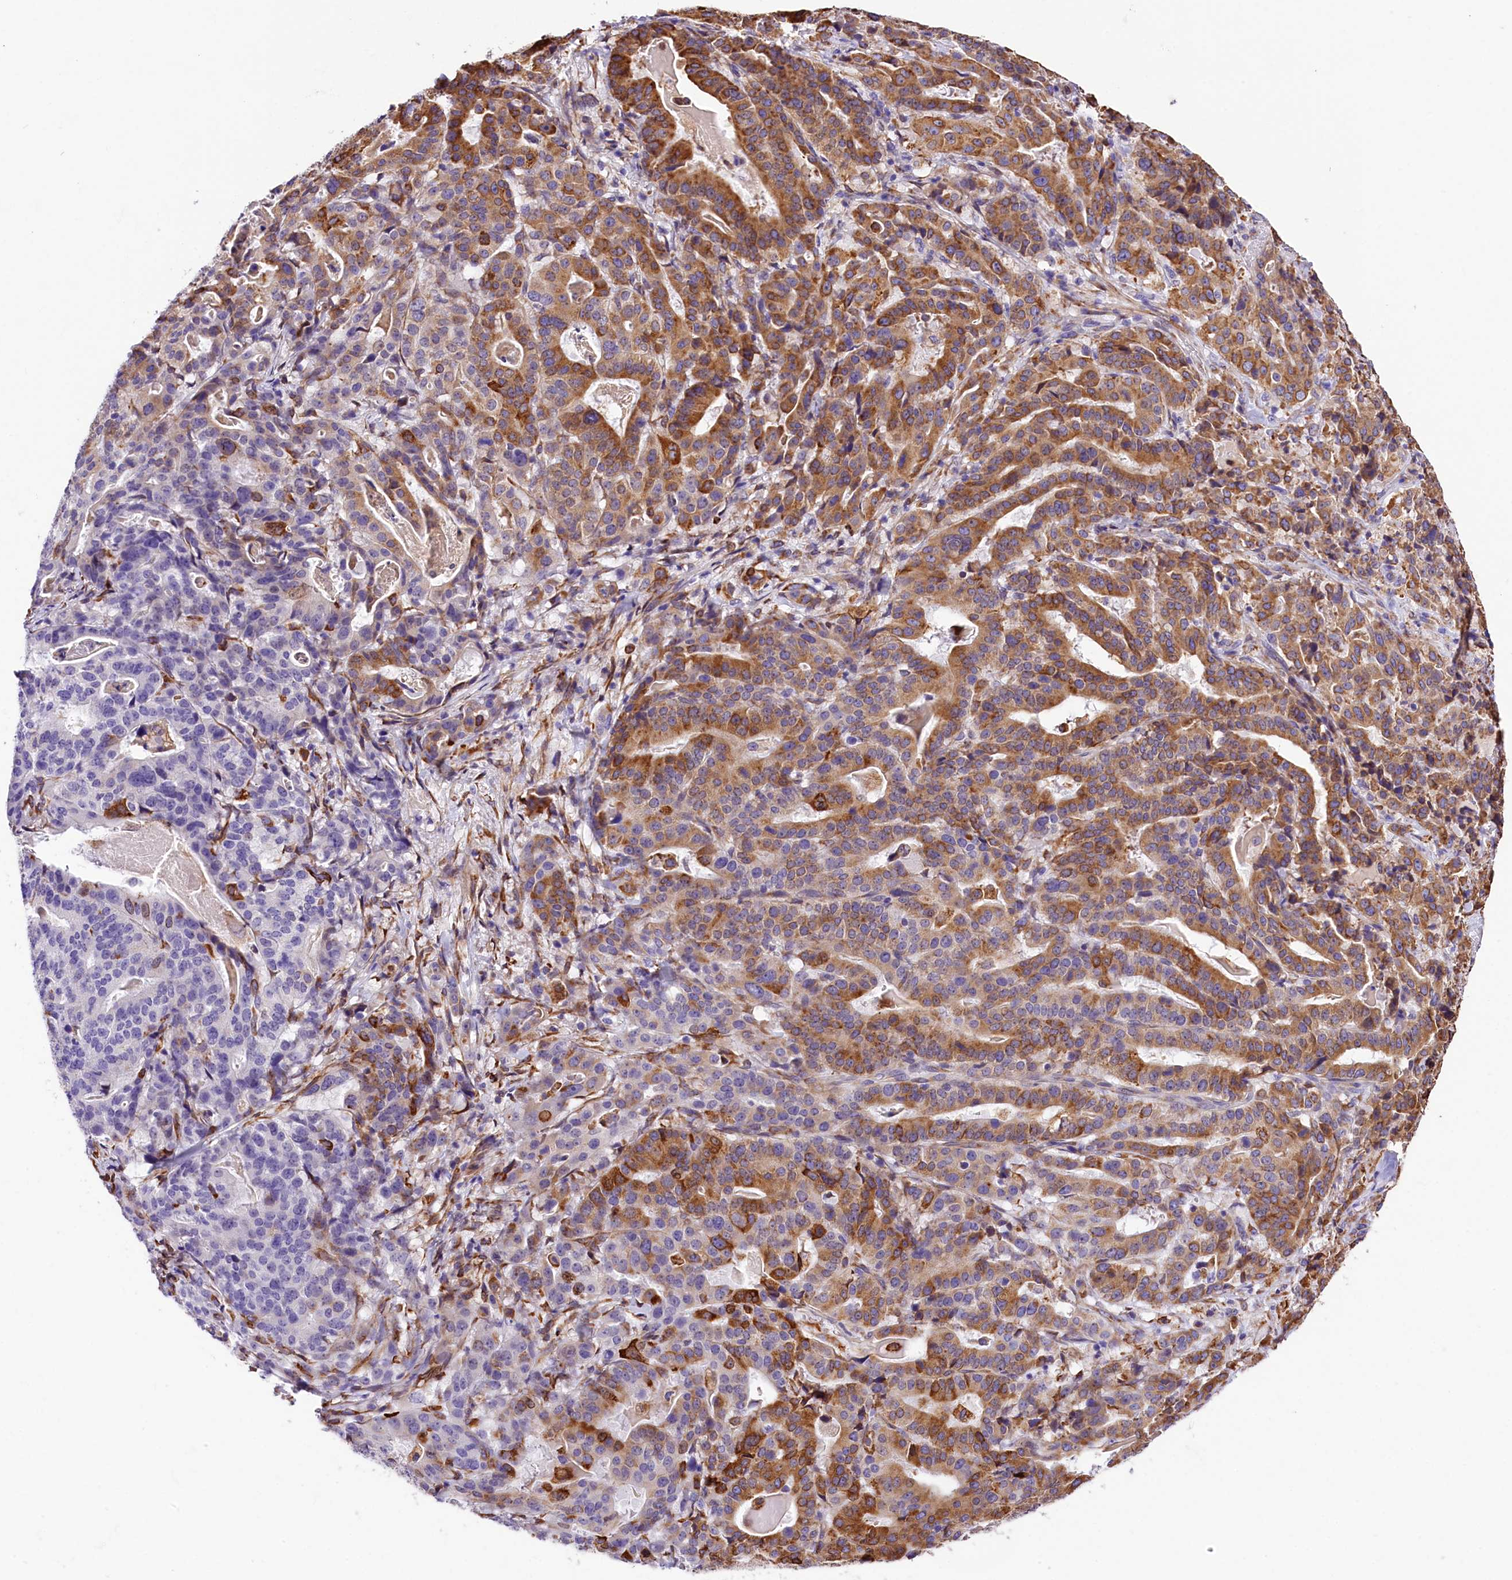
{"staining": {"intensity": "moderate", "quantity": "25%-75%", "location": "cytoplasmic/membranous"}, "tissue": "stomach cancer", "cell_type": "Tumor cells", "image_type": "cancer", "snomed": [{"axis": "morphology", "description": "Adenocarcinoma, NOS"}, {"axis": "topography", "description": "Stomach"}], "caption": "Immunohistochemical staining of adenocarcinoma (stomach) demonstrates medium levels of moderate cytoplasmic/membranous staining in about 25%-75% of tumor cells.", "gene": "ITGA1", "patient": {"sex": "male", "age": 48}}